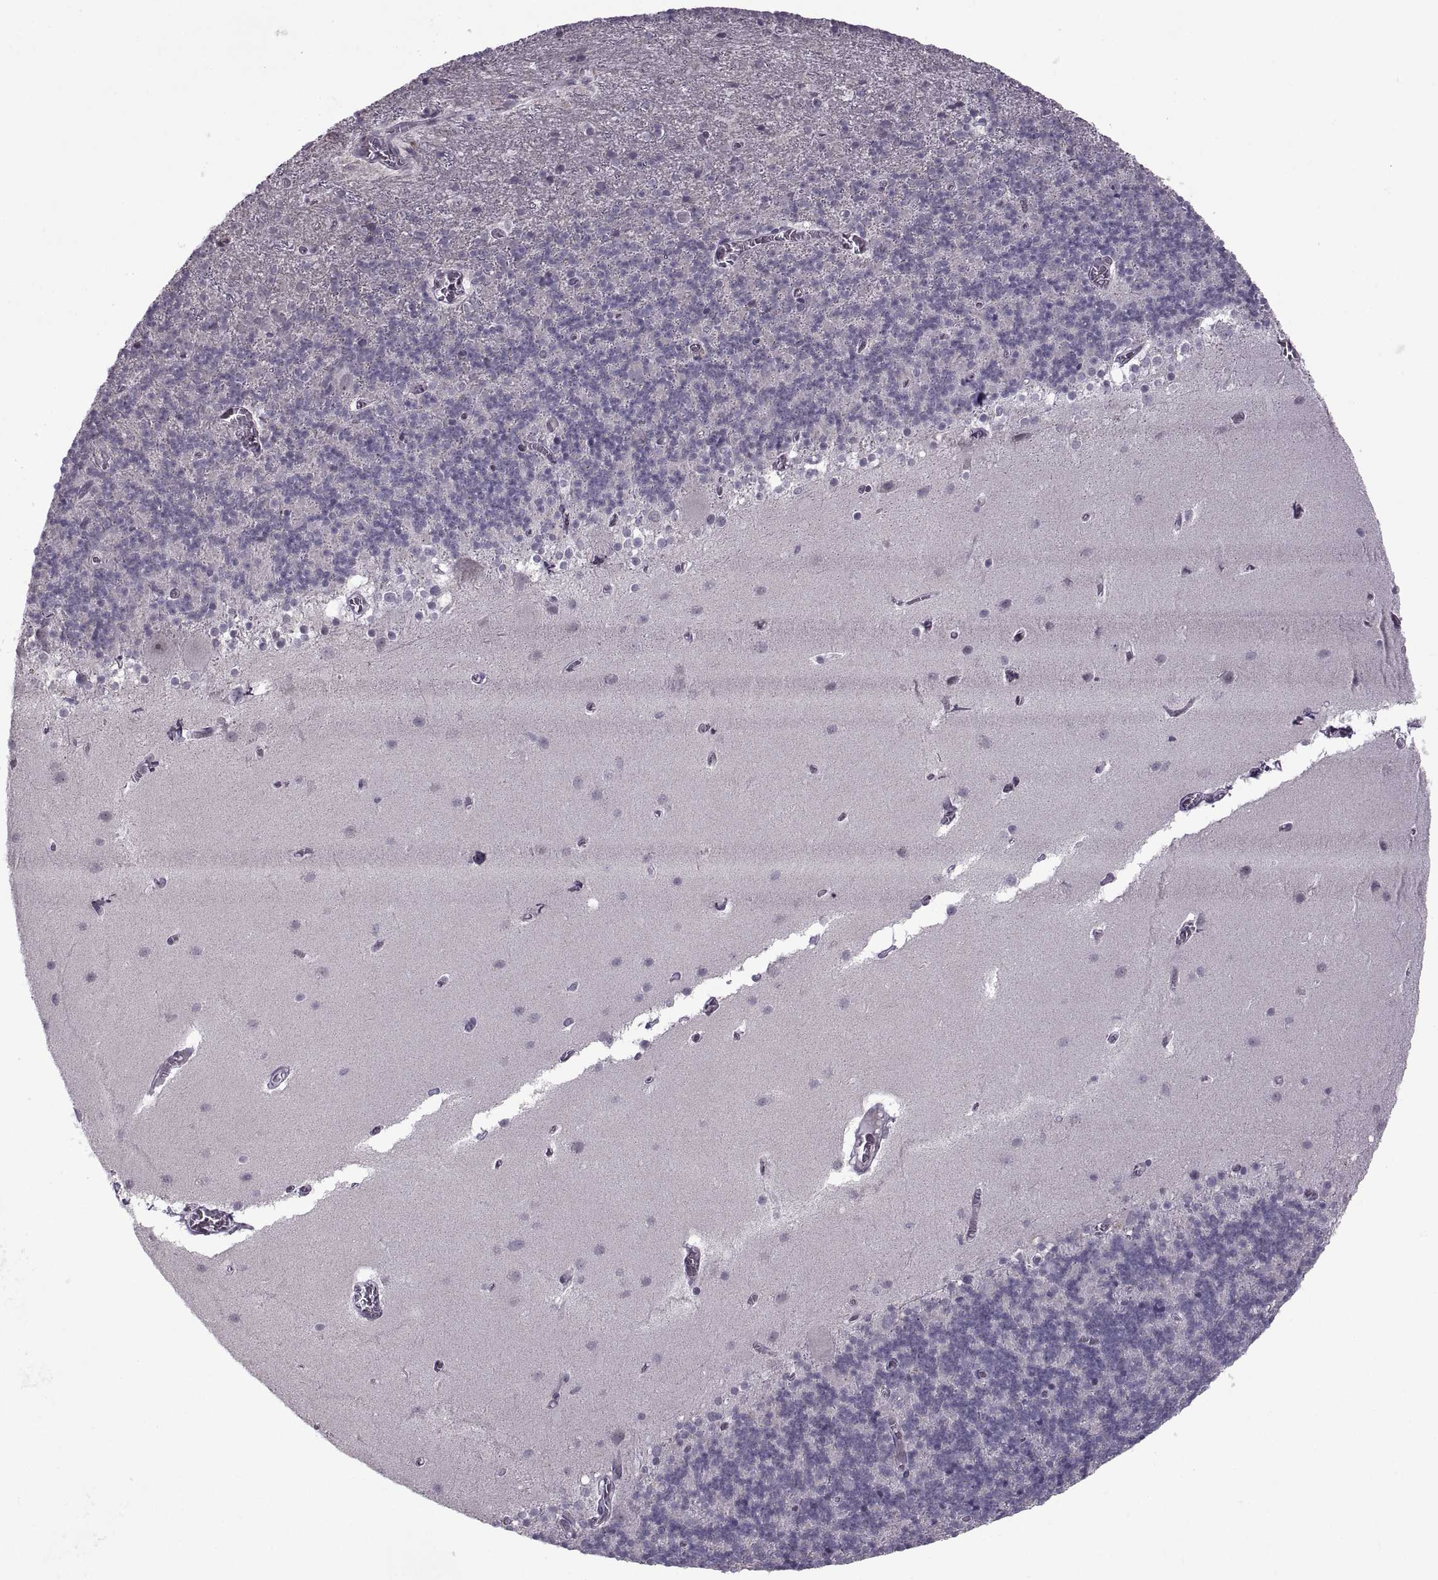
{"staining": {"intensity": "negative", "quantity": "none", "location": "none"}, "tissue": "cerebellum", "cell_type": "Cells in granular layer", "image_type": "normal", "snomed": [{"axis": "morphology", "description": "Normal tissue, NOS"}, {"axis": "topography", "description": "Cerebellum"}], "caption": "High power microscopy photomicrograph of an immunohistochemistry (IHC) image of benign cerebellum, revealing no significant staining in cells in granular layer. (DAB (3,3'-diaminobenzidine) IHC, high magnification).", "gene": "MGAT4D", "patient": {"sex": "male", "age": 70}}